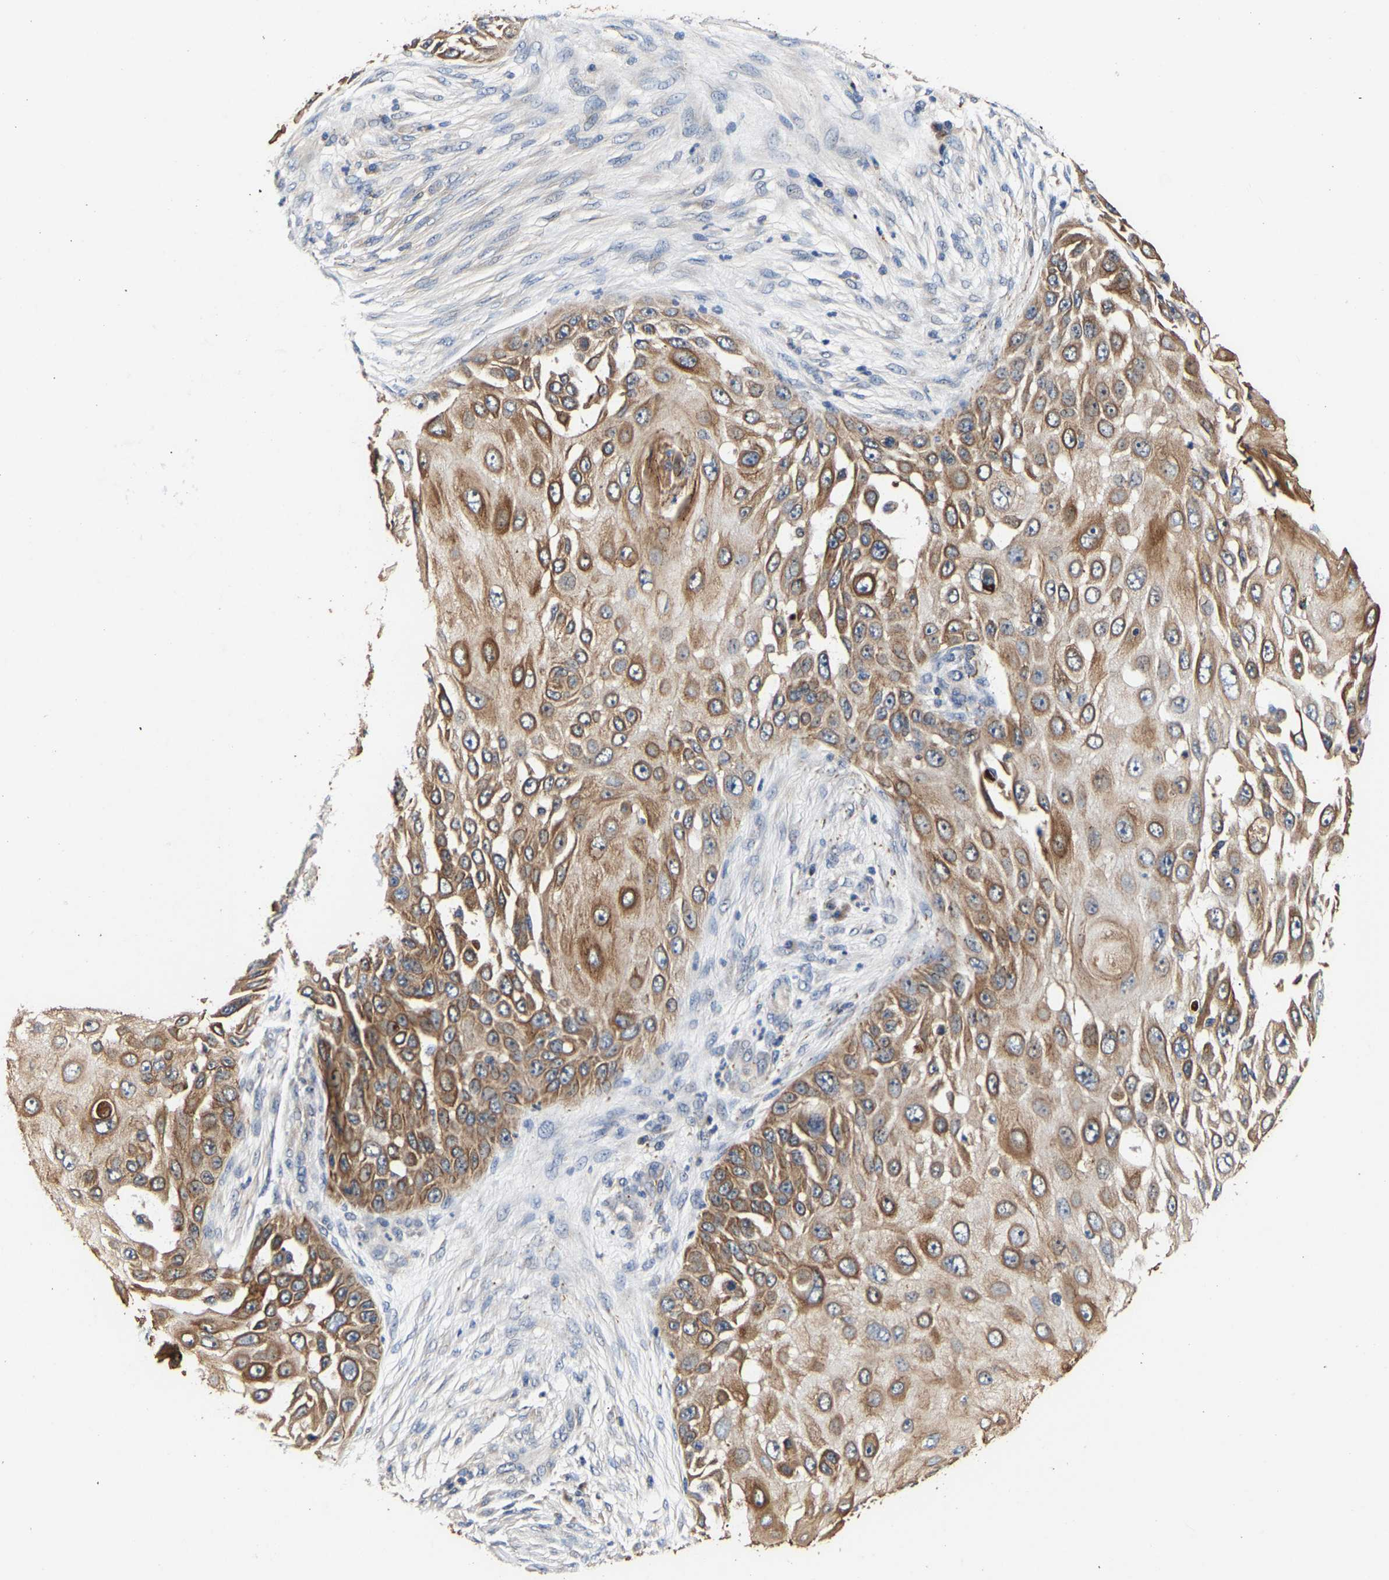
{"staining": {"intensity": "moderate", "quantity": ">75%", "location": "cytoplasmic/membranous"}, "tissue": "skin cancer", "cell_type": "Tumor cells", "image_type": "cancer", "snomed": [{"axis": "morphology", "description": "Squamous cell carcinoma, NOS"}, {"axis": "topography", "description": "Skin"}], "caption": "A high-resolution image shows immunohistochemistry staining of skin cancer (squamous cell carcinoma), which displays moderate cytoplasmic/membranous expression in about >75% of tumor cells.", "gene": "LRBA", "patient": {"sex": "female", "age": 44}}